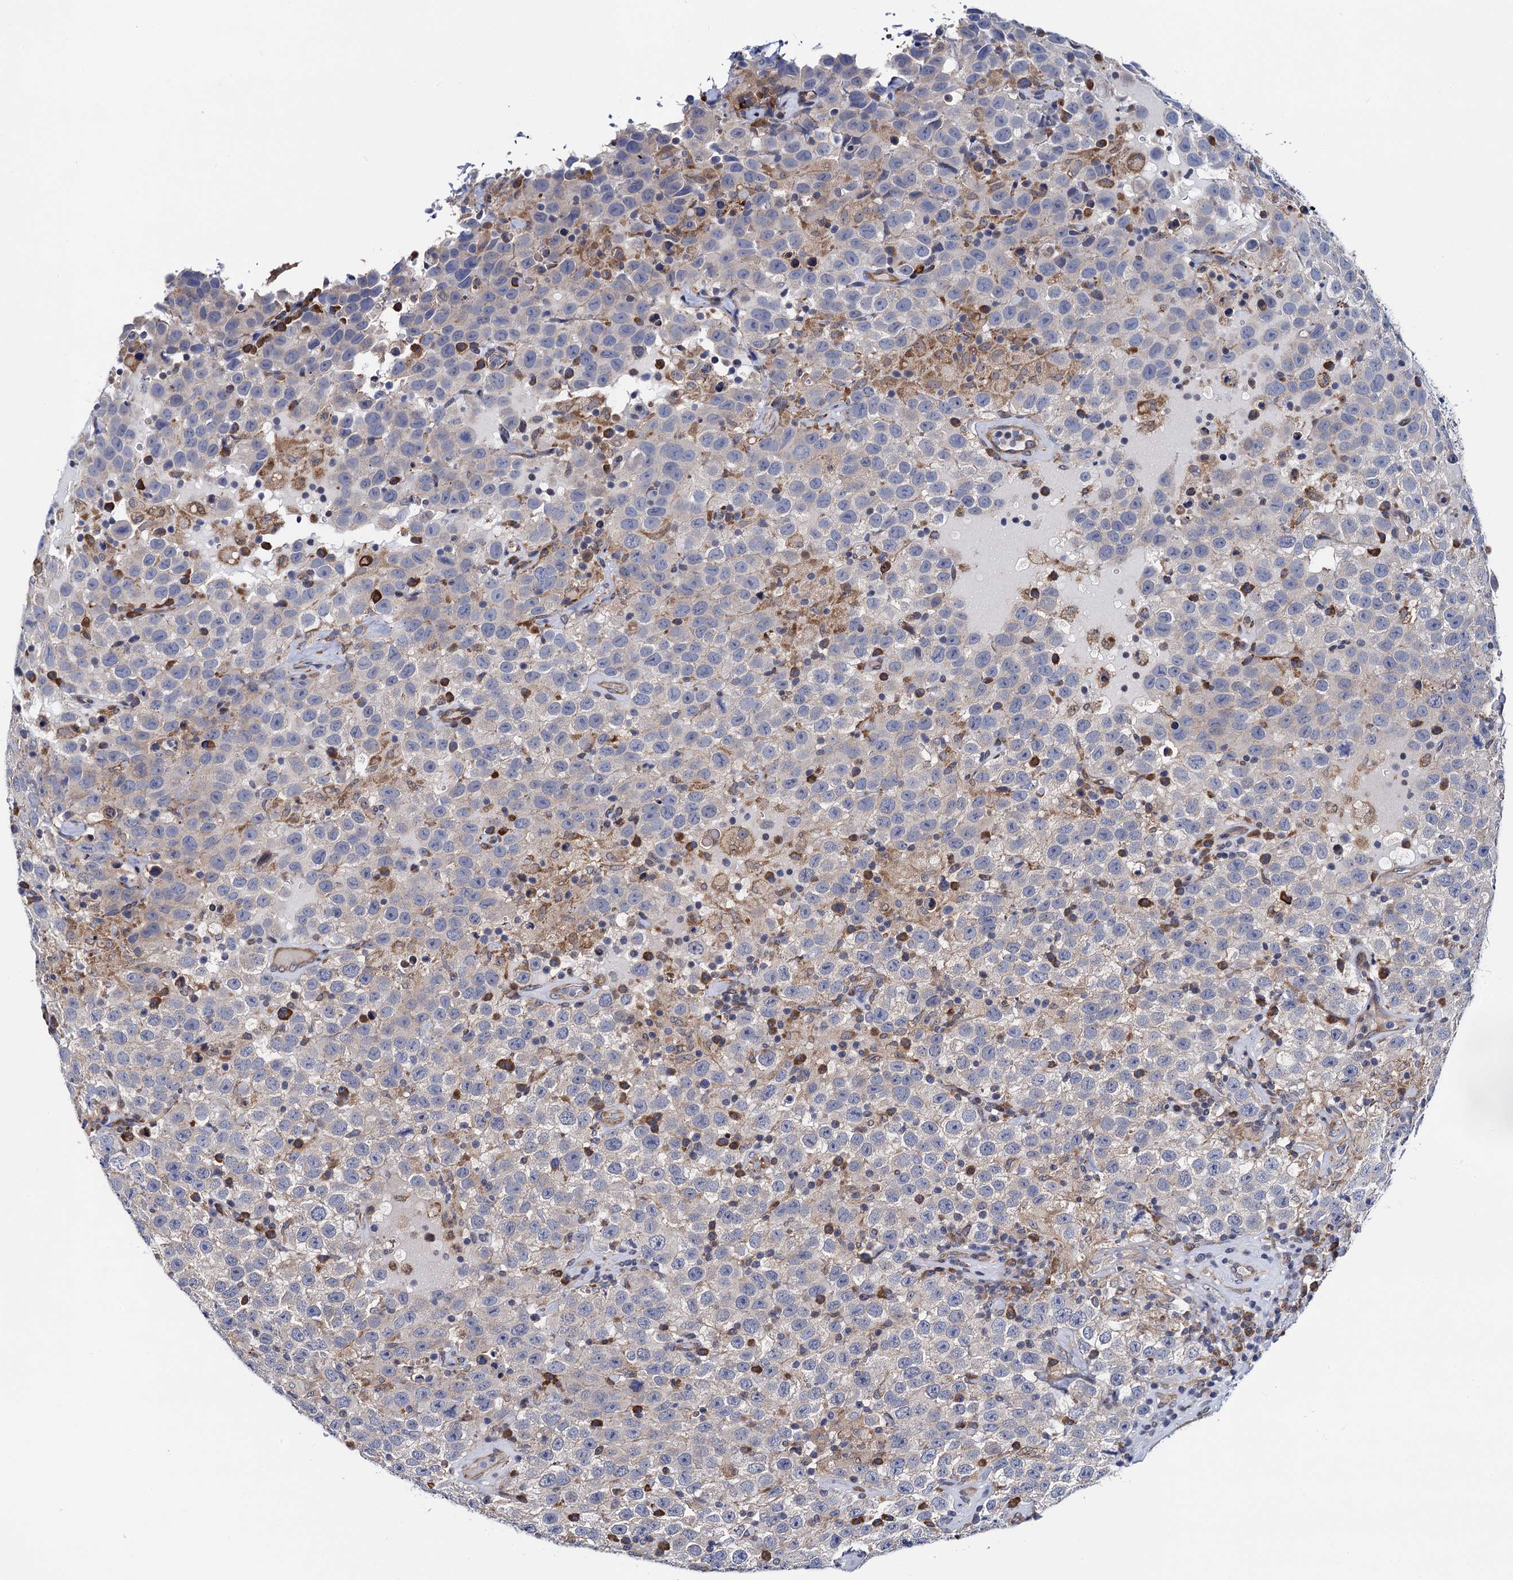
{"staining": {"intensity": "negative", "quantity": "none", "location": "none"}, "tissue": "testis cancer", "cell_type": "Tumor cells", "image_type": "cancer", "snomed": [{"axis": "morphology", "description": "Seminoma, NOS"}, {"axis": "topography", "description": "Testis"}], "caption": "IHC of human testis cancer exhibits no expression in tumor cells. (Brightfield microscopy of DAB immunohistochemistry at high magnification).", "gene": "PGLS", "patient": {"sex": "male", "age": 41}}